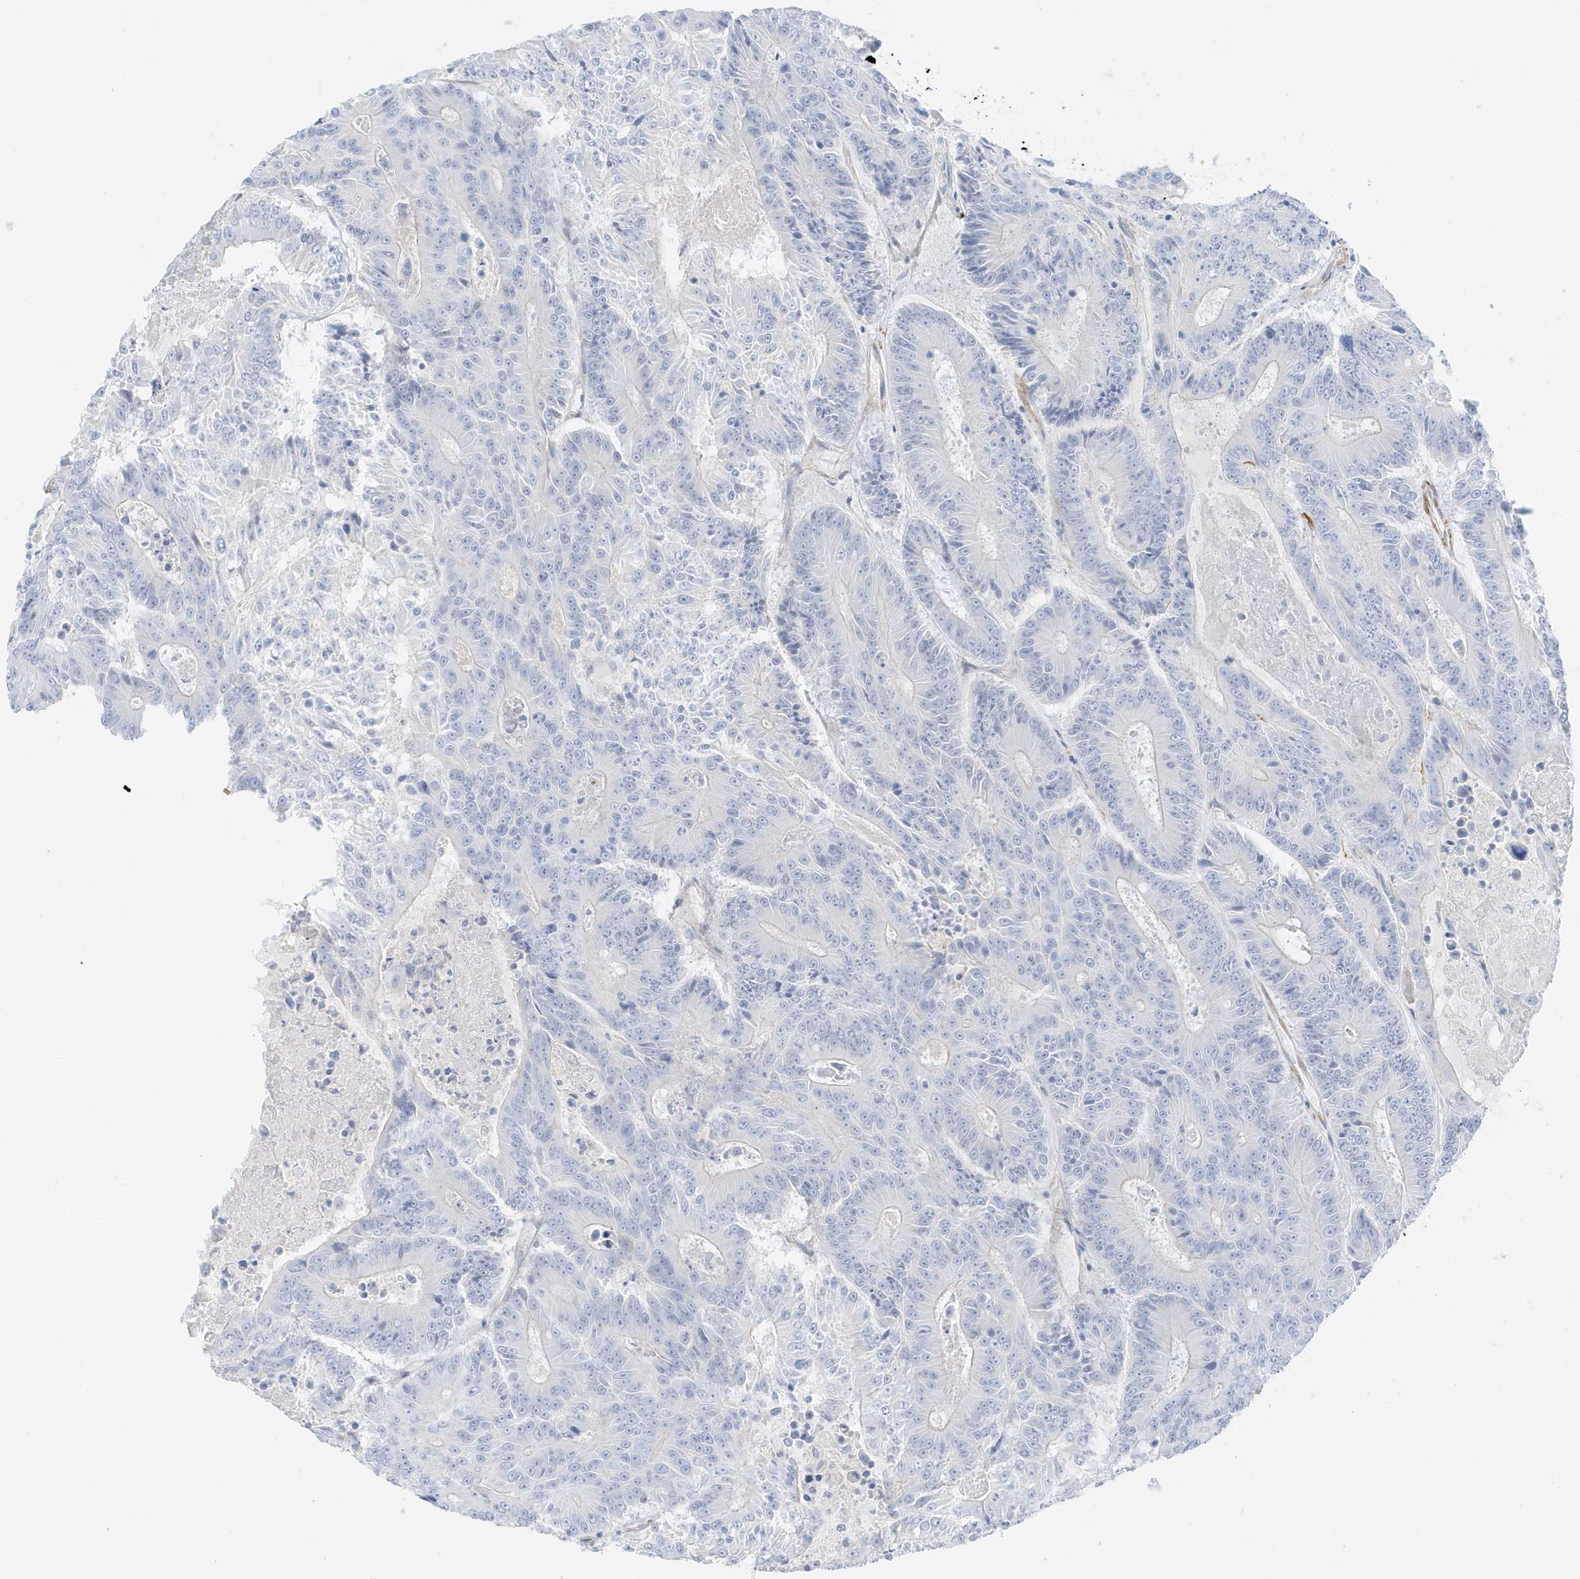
{"staining": {"intensity": "negative", "quantity": "none", "location": "none"}, "tissue": "colorectal cancer", "cell_type": "Tumor cells", "image_type": "cancer", "snomed": [{"axis": "morphology", "description": "Adenocarcinoma, NOS"}, {"axis": "topography", "description": "Colon"}], "caption": "Immunohistochemistry photomicrograph of human colorectal cancer stained for a protein (brown), which displays no staining in tumor cells.", "gene": "SLC22A13", "patient": {"sex": "male", "age": 83}}